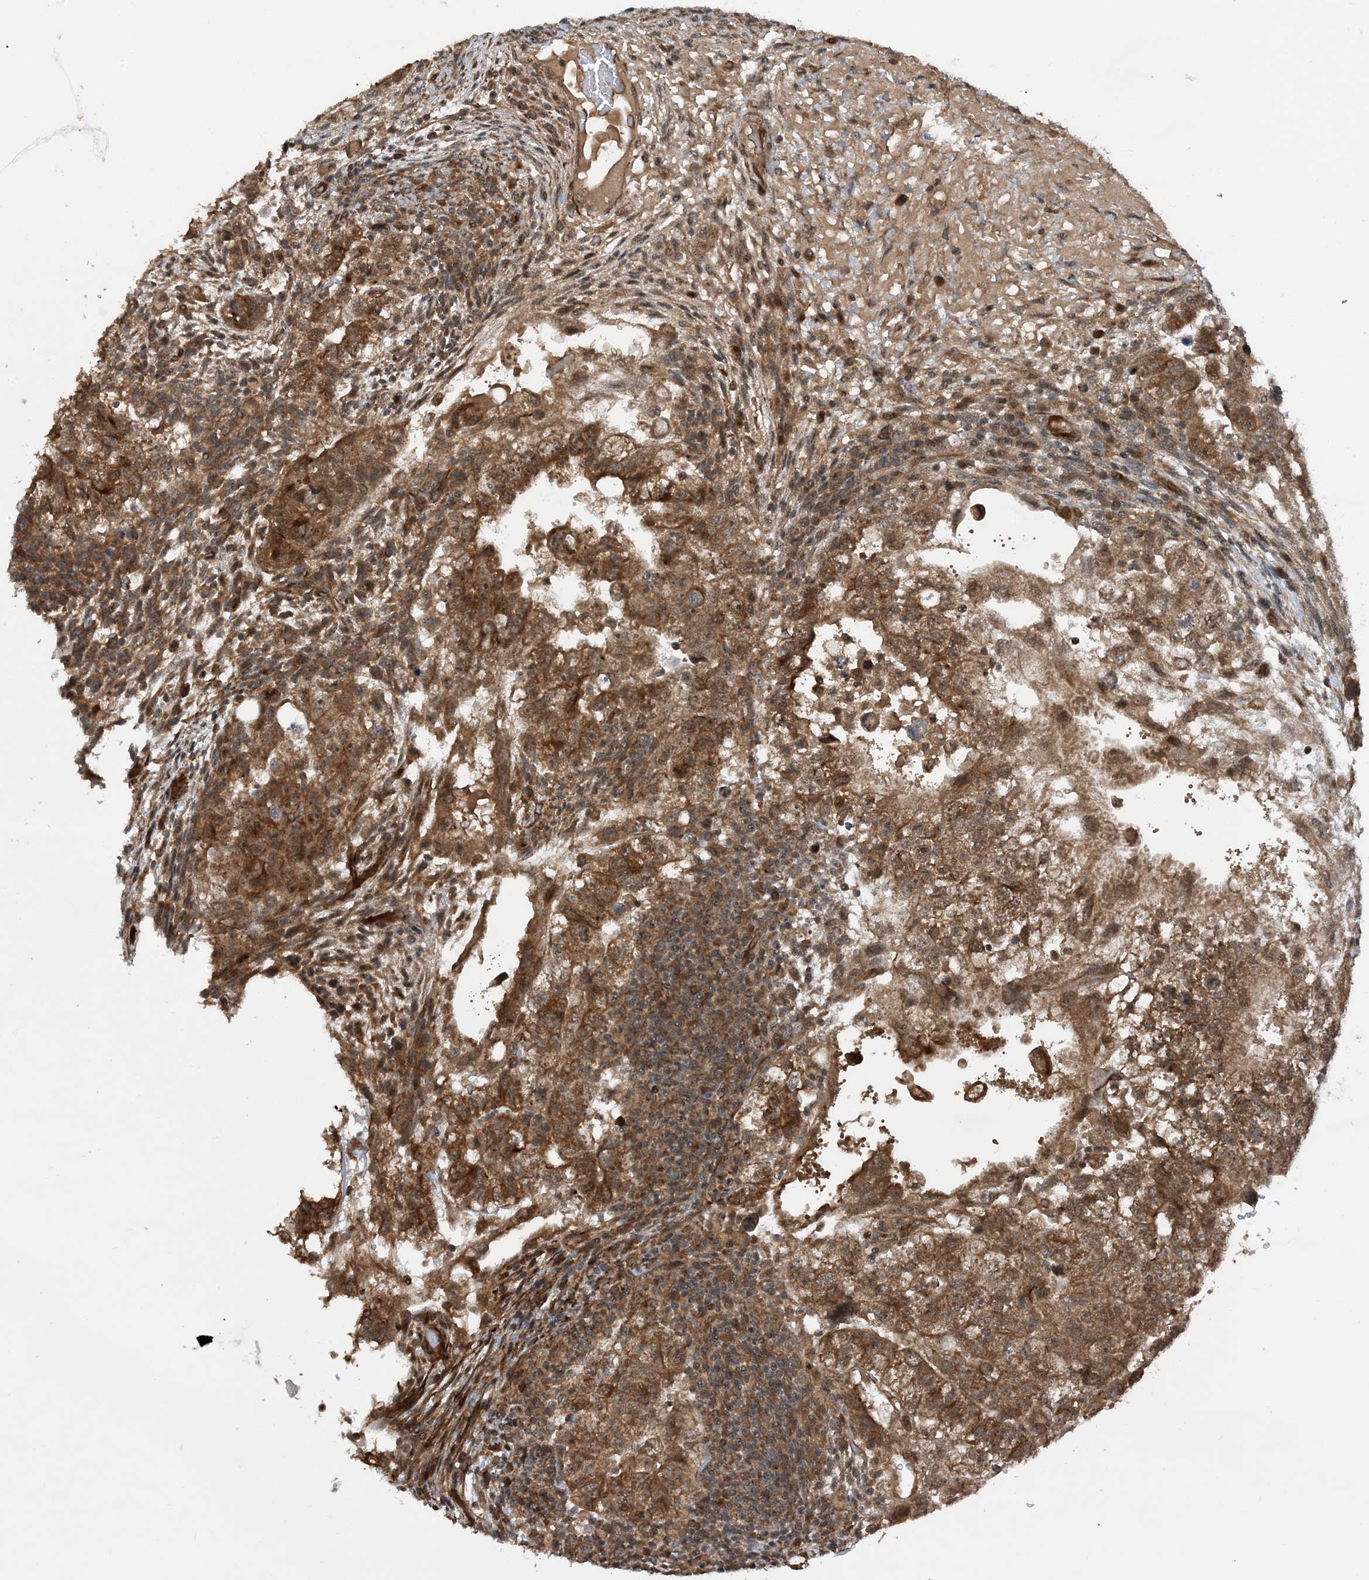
{"staining": {"intensity": "moderate", "quantity": ">75%", "location": "cytoplasmic/membranous"}, "tissue": "testis cancer", "cell_type": "Tumor cells", "image_type": "cancer", "snomed": [{"axis": "morphology", "description": "Carcinoma, Embryonal, NOS"}, {"axis": "topography", "description": "Testis"}], "caption": "Protein staining of testis cancer tissue shows moderate cytoplasmic/membranous staining in approximately >75% of tumor cells.", "gene": "HEMK1", "patient": {"sex": "male", "age": 36}}